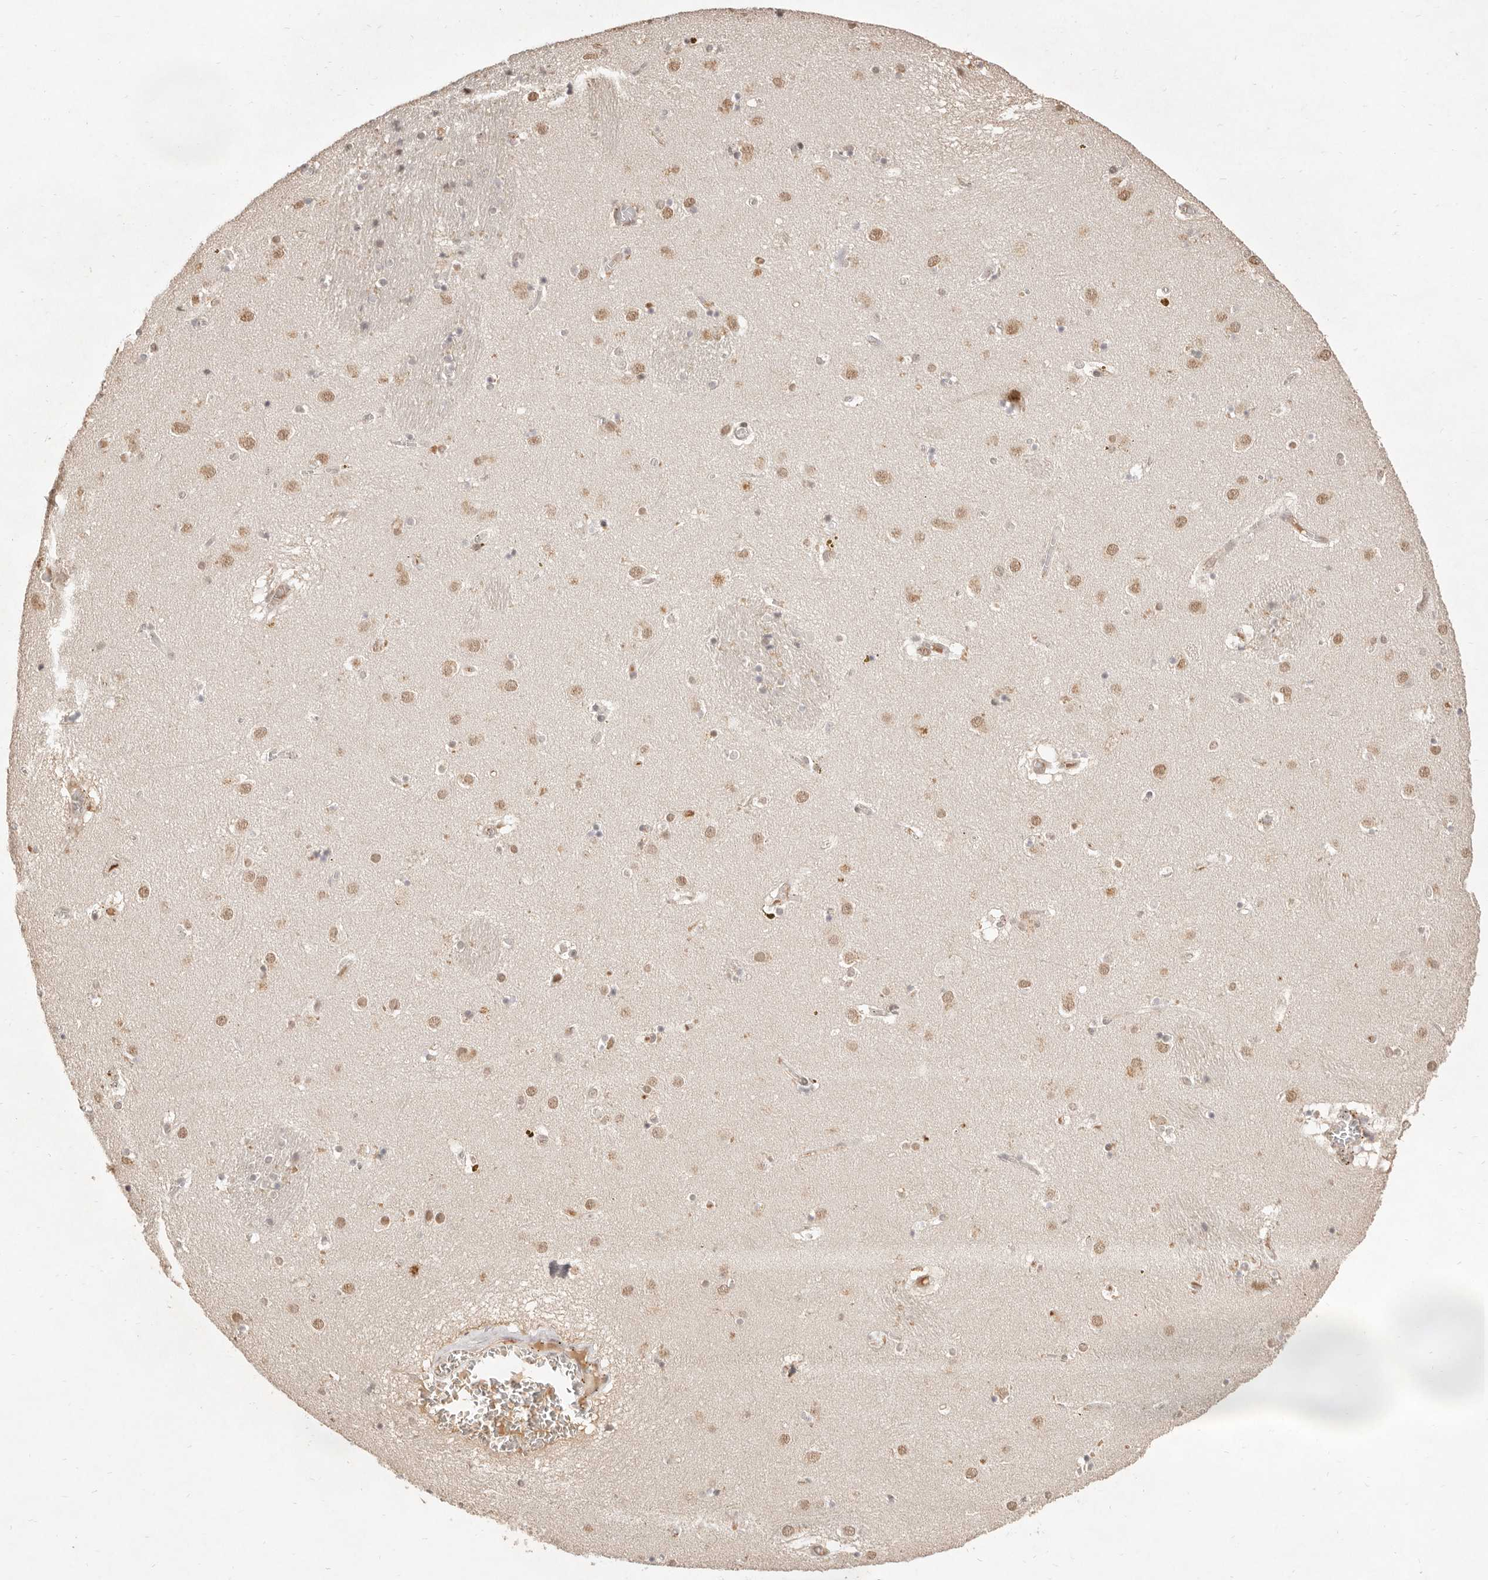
{"staining": {"intensity": "weak", "quantity": "25%-75%", "location": "nuclear"}, "tissue": "caudate", "cell_type": "Glial cells", "image_type": "normal", "snomed": [{"axis": "morphology", "description": "Normal tissue, NOS"}, {"axis": "topography", "description": "Lateral ventricle wall"}], "caption": "Caudate stained with a brown dye demonstrates weak nuclear positive staining in approximately 25%-75% of glial cells.", "gene": "MEP1A", "patient": {"sex": "male", "age": 70}}